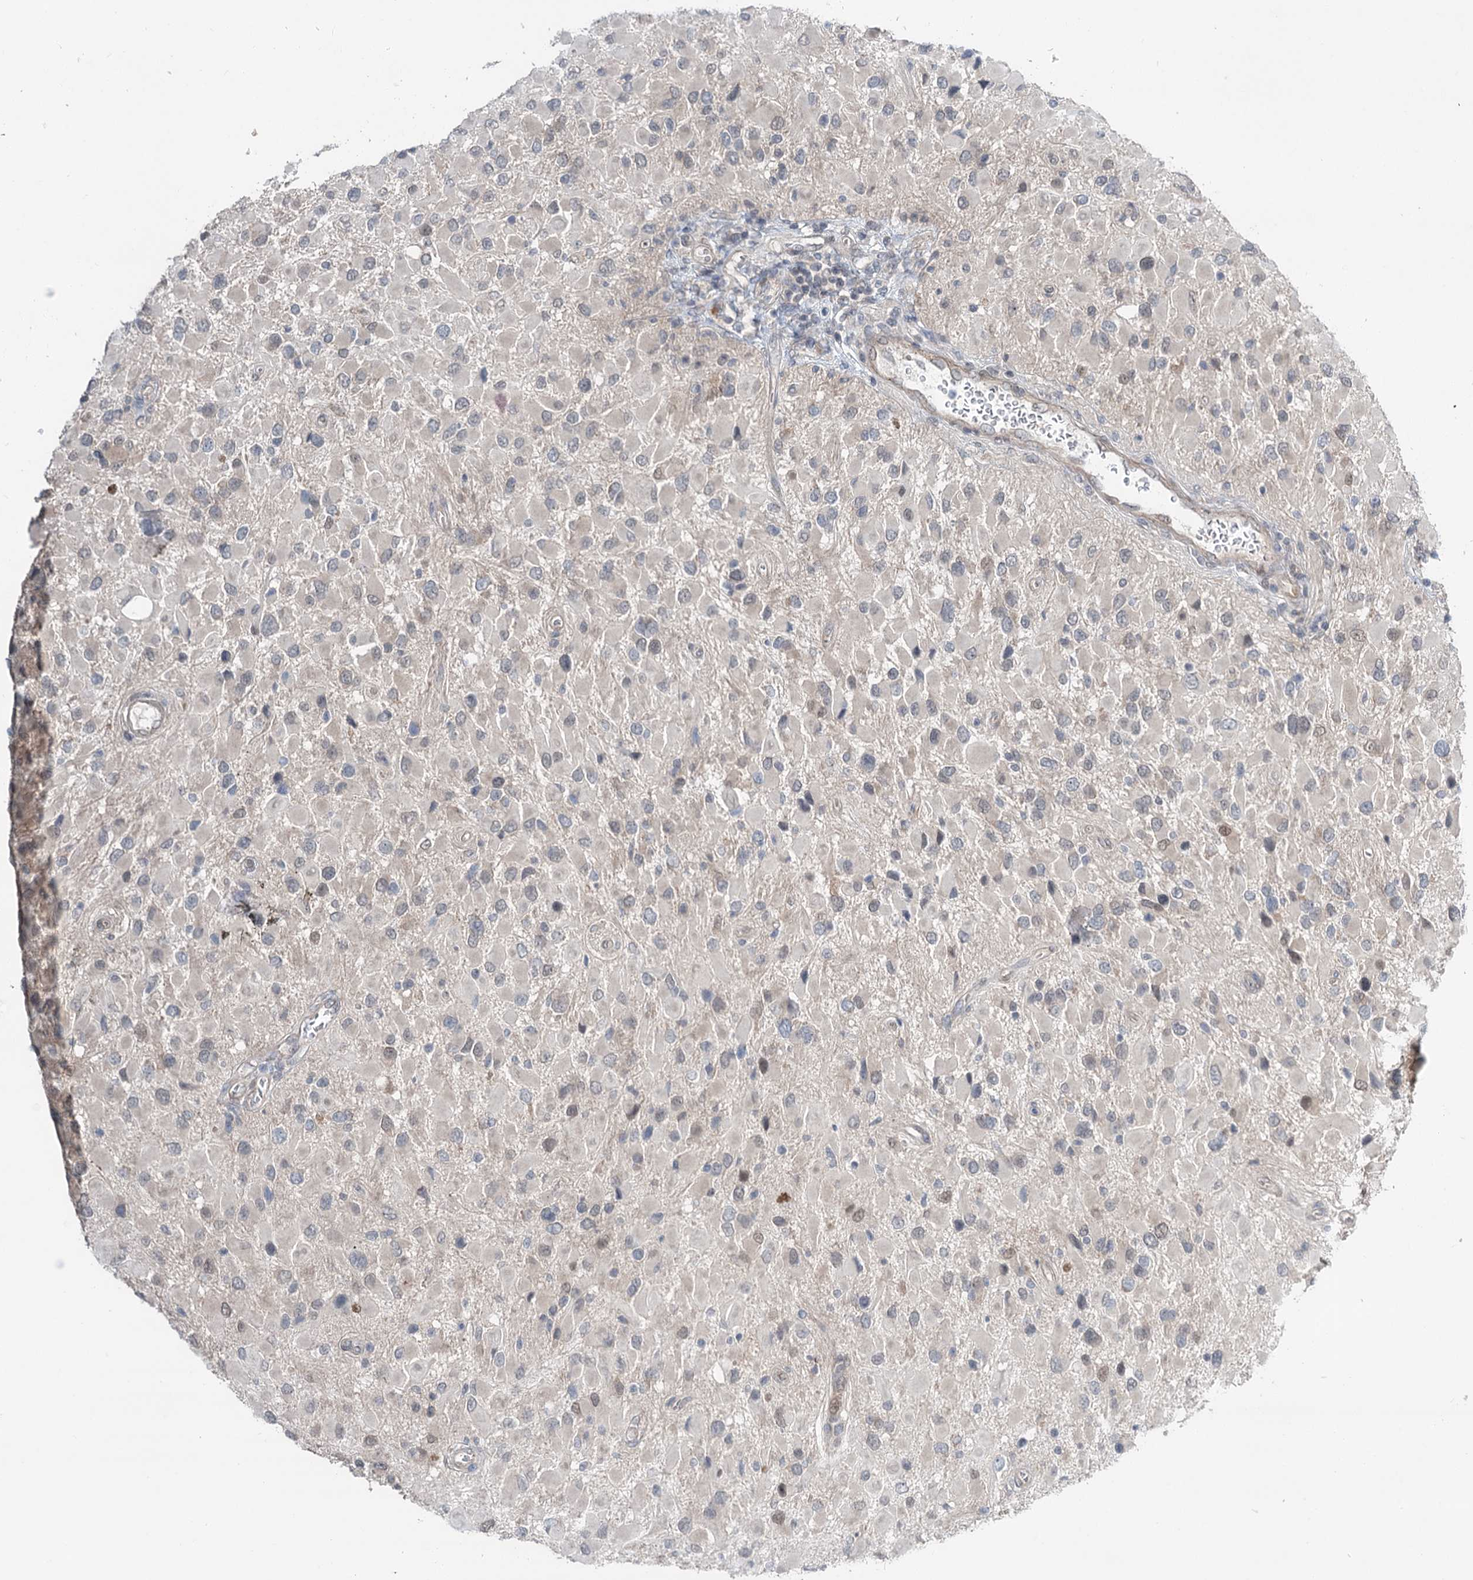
{"staining": {"intensity": "negative", "quantity": "none", "location": "none"}, "tissue": "glioma", "cell_type": "Tumor cells", "image_type": "cancer", "snomed": [{"axis": "morphology", "description": "Glioma, malignant, High grade"}, {"axis": "topography", "description": "Brain"}], "caption": "High power microscopy micrograph of an immunohistochemistry (IHC) photomicrograph of glioma, revealing no significant expression in tumor cells. The staining was performed using DAB to visualize the protein expression in brown, while the nuclei were stained in blue with hematoxylin (Magnification: 20x).", "gene": "DCUN1D4", "patient": {"sex": "male", "age": 53}}